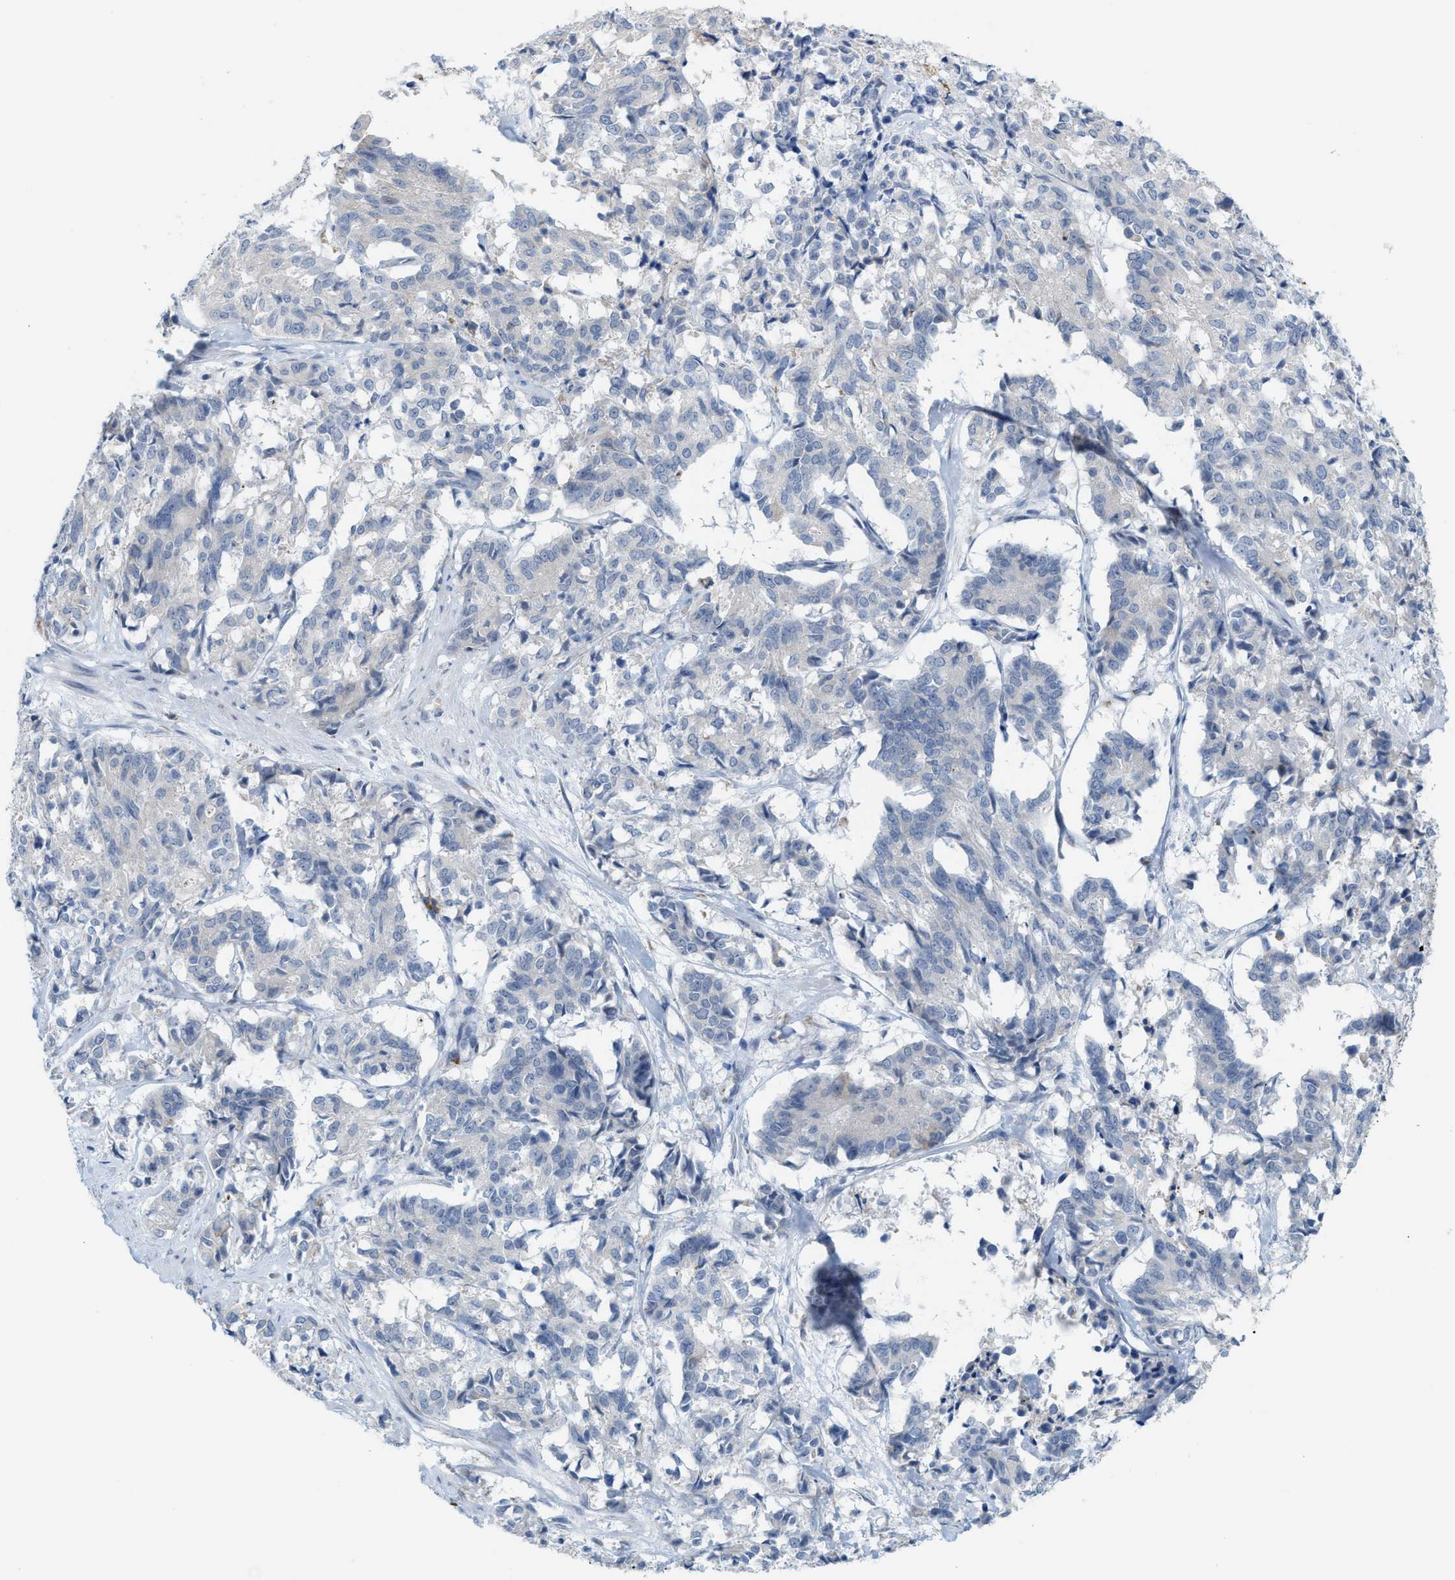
{"staining": {"intensity": "negative", "quantity": "none", "location": "none"}, "tissue": "cervical cancer", "cell_type": "Tumor cells", "image_type": "cancer", "snomed": [{"axis": "morphology", "description": "Squamous cell carcinoma, NOS"}, {"axis": "topography", "description": "Cervix"}], "caption": "Image shows no protein positivity in tumor cells of cervical cancer tissue.", "gene": "KIFC3", "patient": {"sex": "female", "age": 35}}